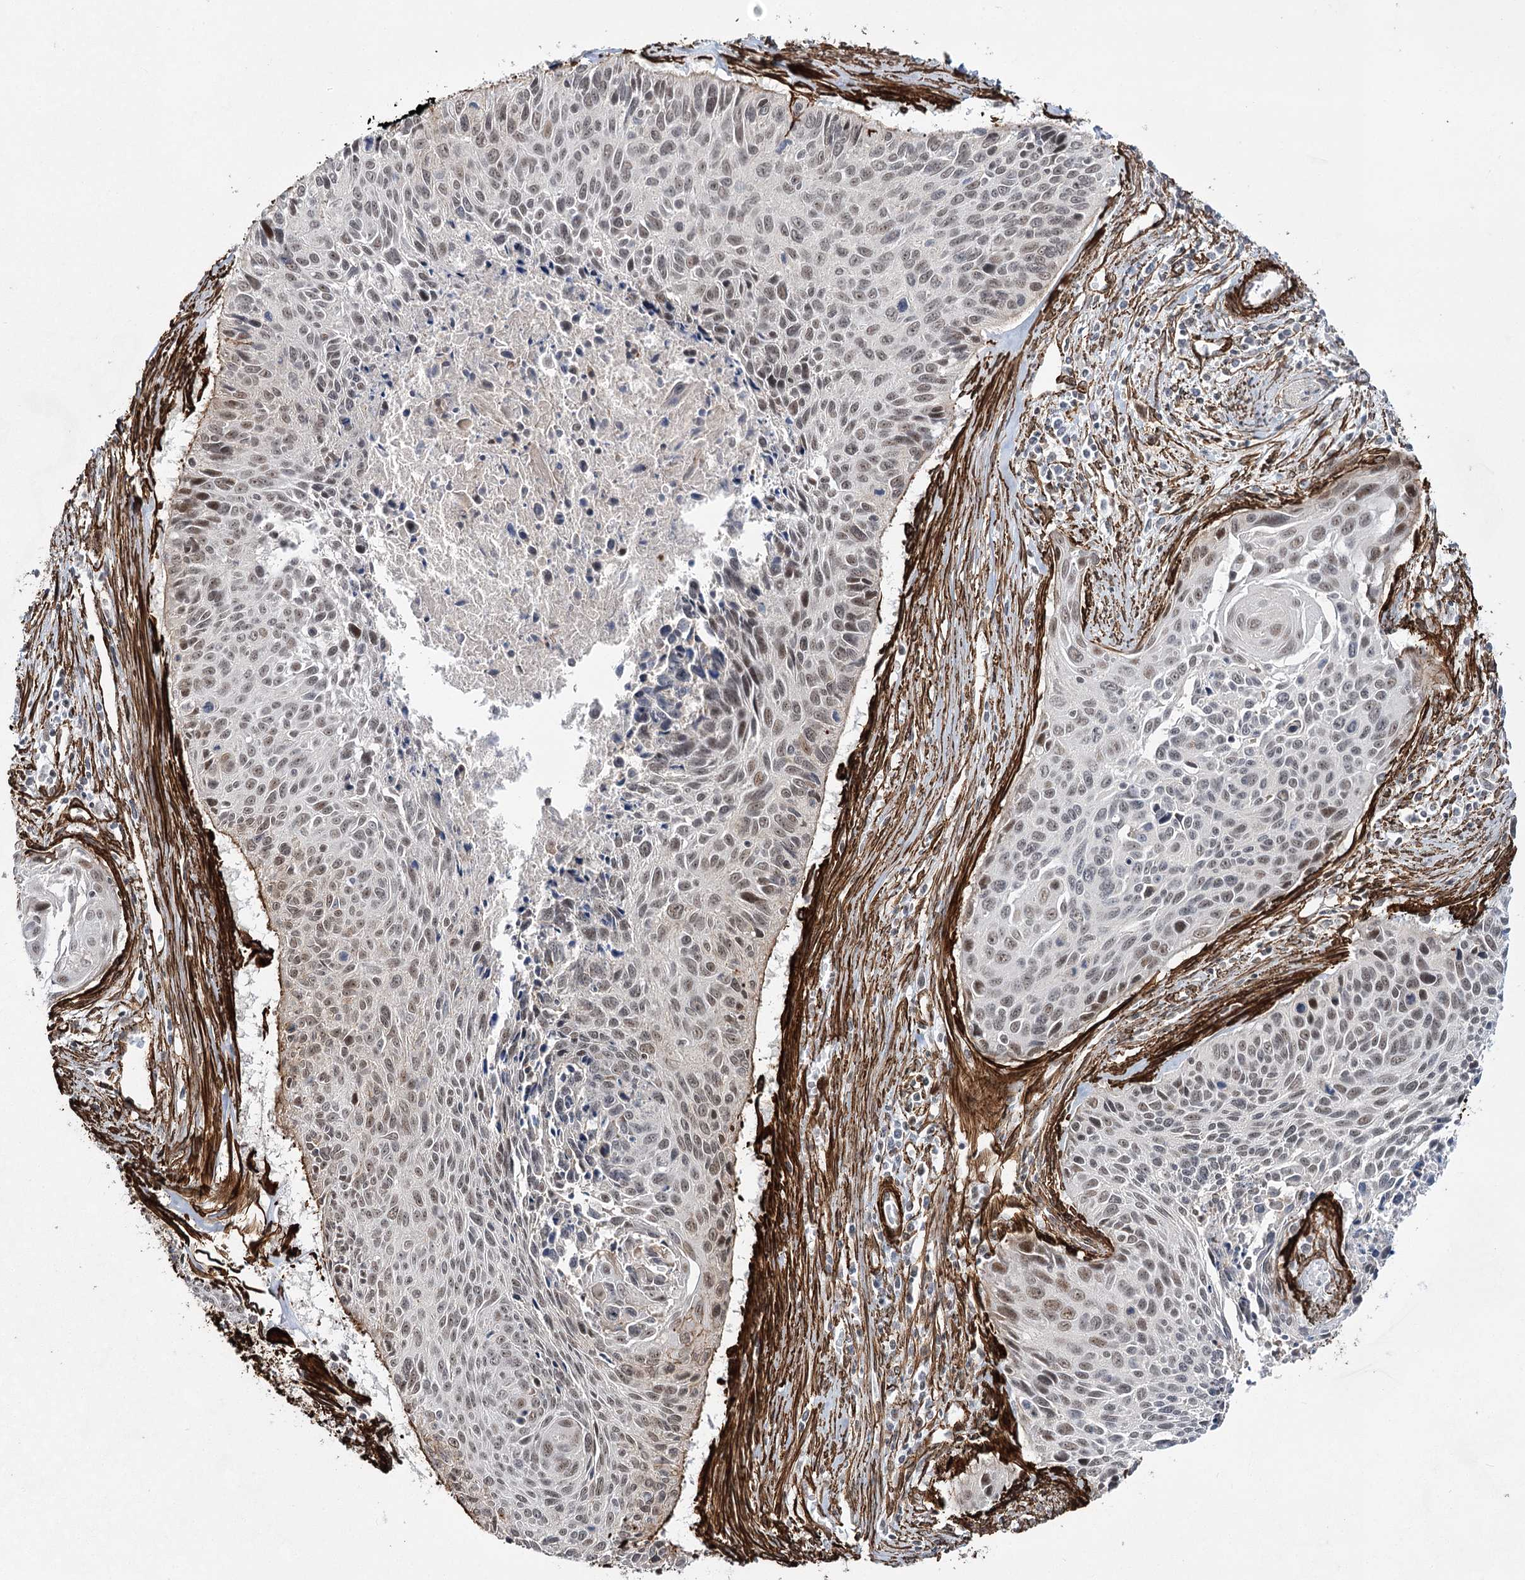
{"staining": {"intensity": "weak", "quantity": "25%-75%", "location": "nuclear"}, "tissue": "cervical cancer", "cell_type": "Tumor cells", "image_type": "cancer", "snomed": [{"axis": "morphology", "description": "Squamous cell carcinoma, NOS"}, {"axis": "topography", "description": "Cervix"}], "caption": "This image reveals immunohistochemistry (IHC) staining of squamous cell carcinoma (cervical), with low weak nuclear positivity in approximately 25%-75% of tumor cells.", "gene": "CWF19L1", "patient": {"sex": "female", "age": 55}}